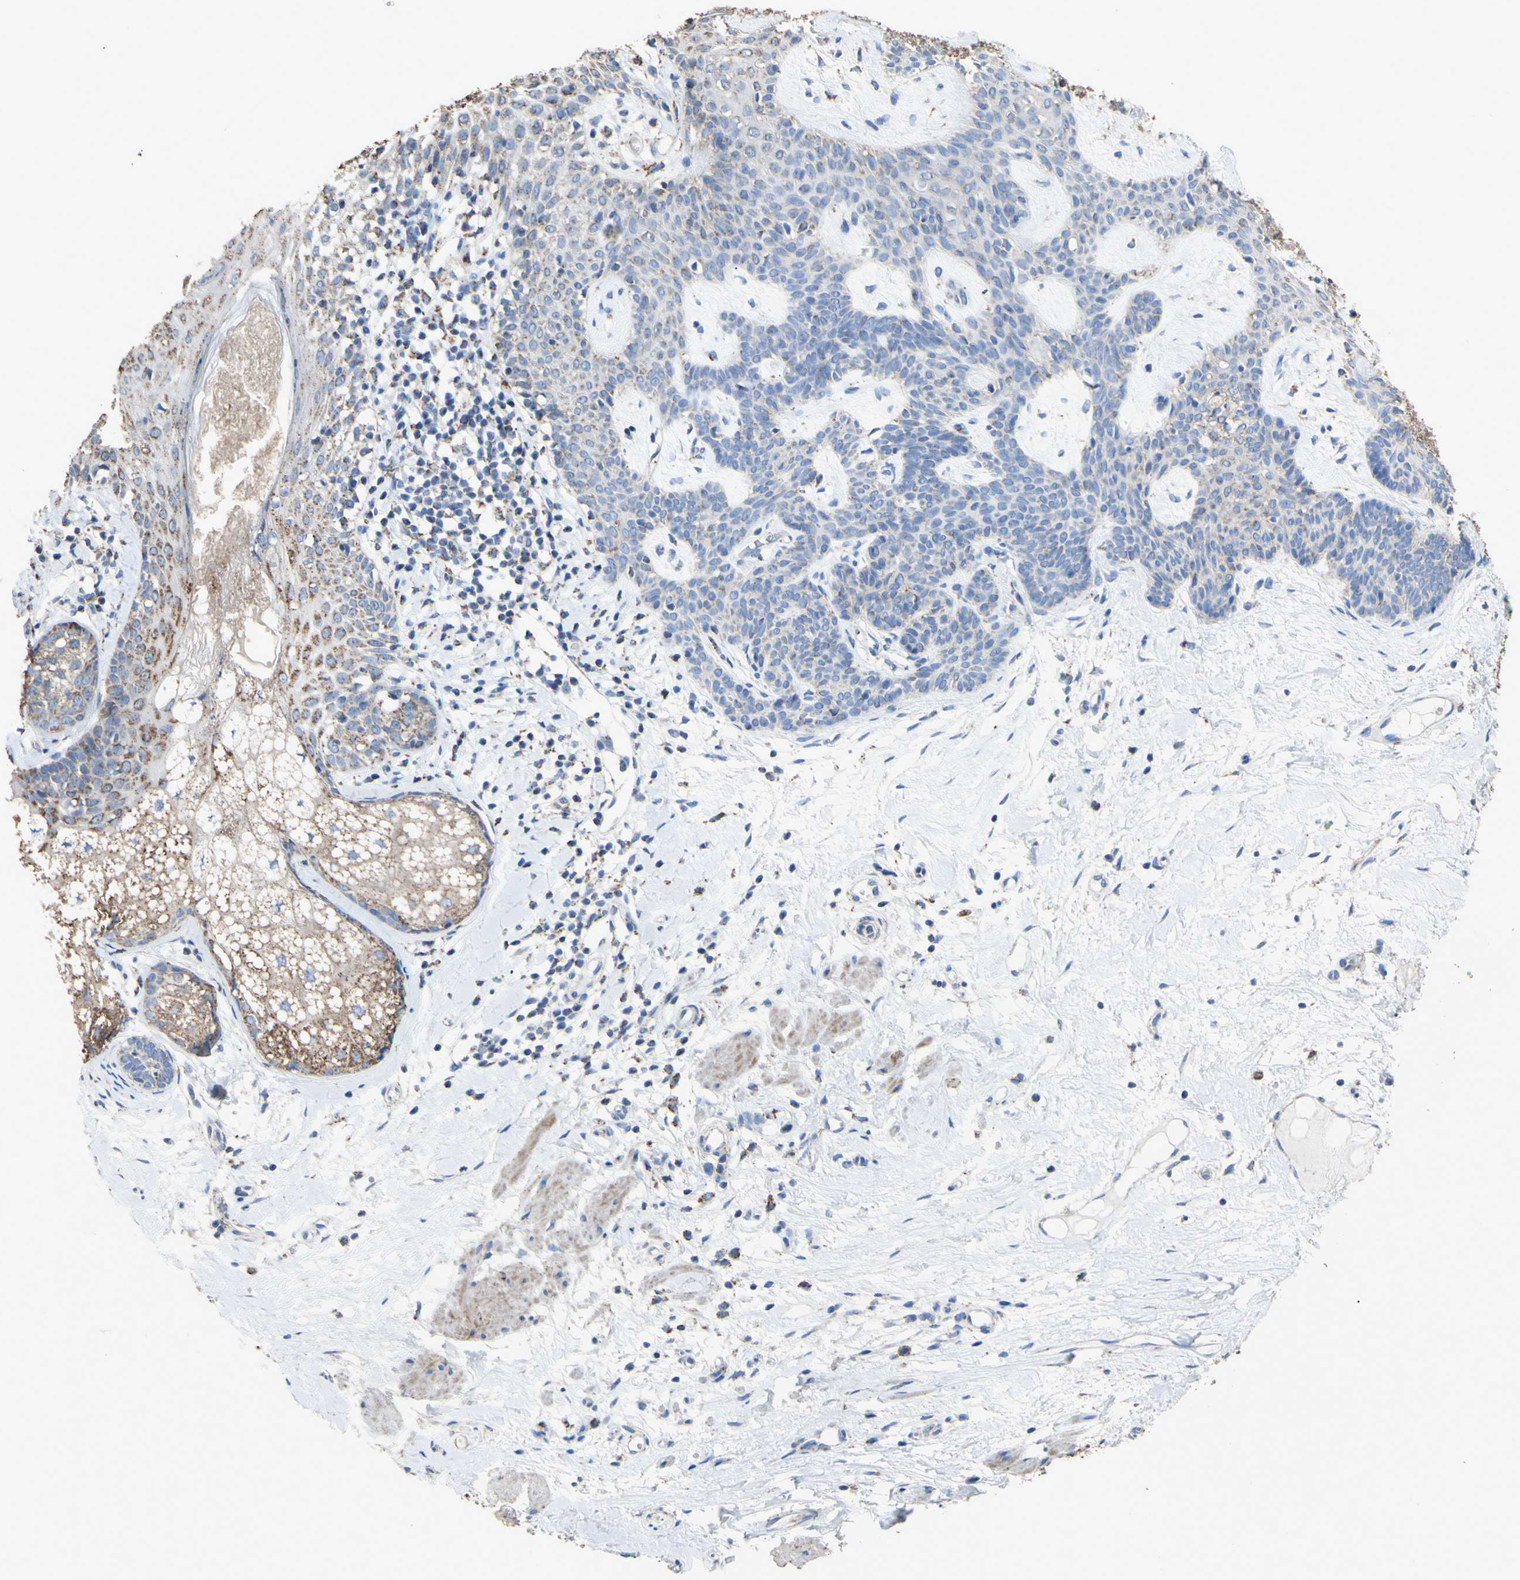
{"staining": {"intensity": "weak", "quantity": "<25%", "location": "cytoplasmic/membranous"}, "tissue": "skin cancer", "cell_type": "Tumor cells", "image_type": "cancer", "snomed": [{"axis": "morphology", "description": "Developmental malformation"}, {"axis": "morphology", "description": "Basal cell carcinoma"}, {"axis": "topography", "description": "Skin"}], "caption": "This histopathology image is of basal cell carcinoma (skin) stained with IHC to label a protein in brown with the nuclei are counter-stained blue. There is no positivity in tumor cells.", "gene": "CMKLR2", "patient": {"sex": "female", "age": 62}}